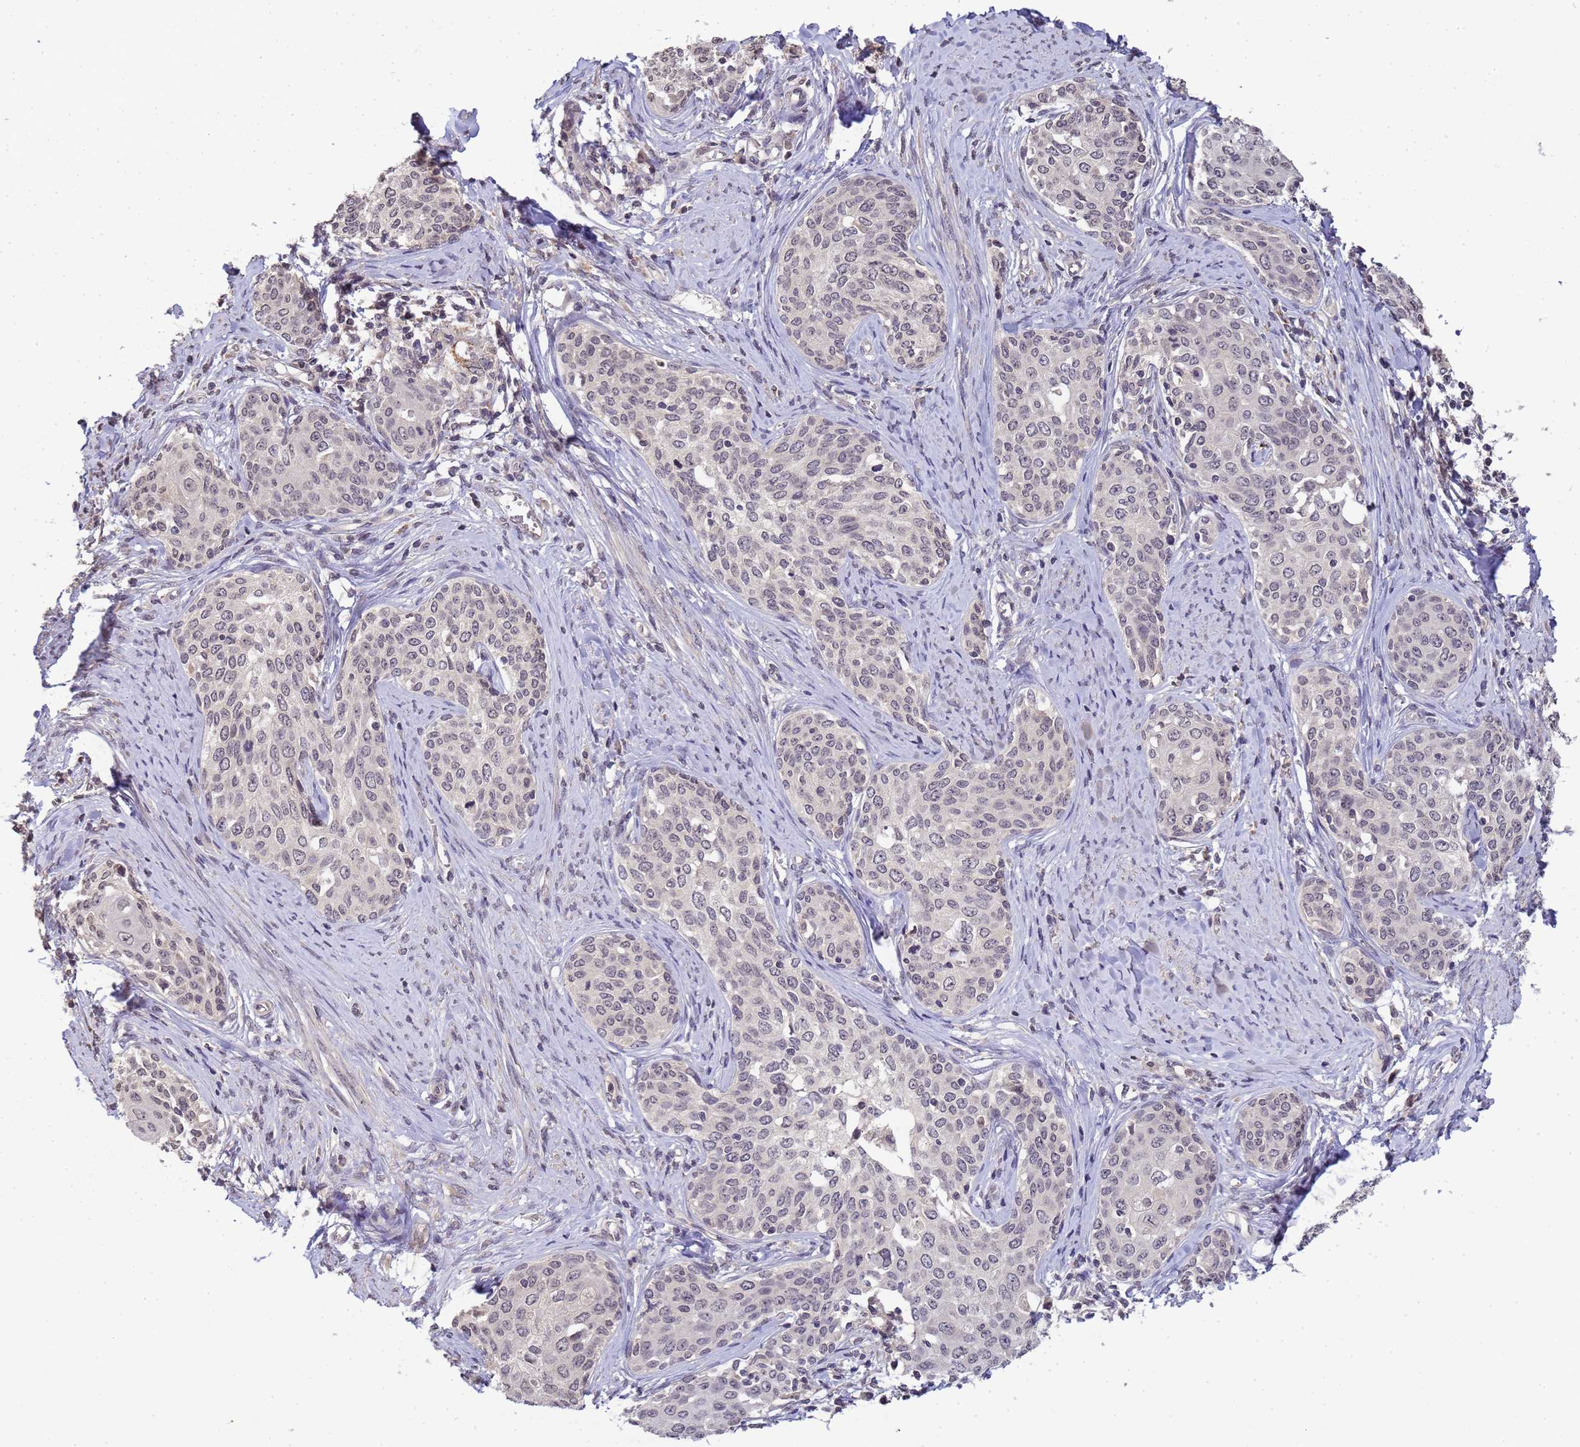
{"staining": {"intensity": "negative", "quantity": "none", "location": "none"}, "tissue": "cervical cancer", "cell_type": "Tumor cells", "image_type": "cancer", "snomed": [{"axis": "morphology", "description": "Squamous cell carcinoma, NOS"}, {"axis": "morphology", "description": "Adenocarcinoma, NOS"}, {"axis": "topography", "description": "Cervix"}], "caption": "The immunohistochemistry (IHC) photomicrograph has no significant staining in tumor cells of cervical adenocarcinoma tissue. The staining was performed using DAB (3,3'-diaminobenzidine) to visualize the protein expression in brown, while the nuclei were stained in blue with hematoxylin (Magnification: 20x).", "gene": "MYL7", "patient": {"sex": "female", "age": 52}}